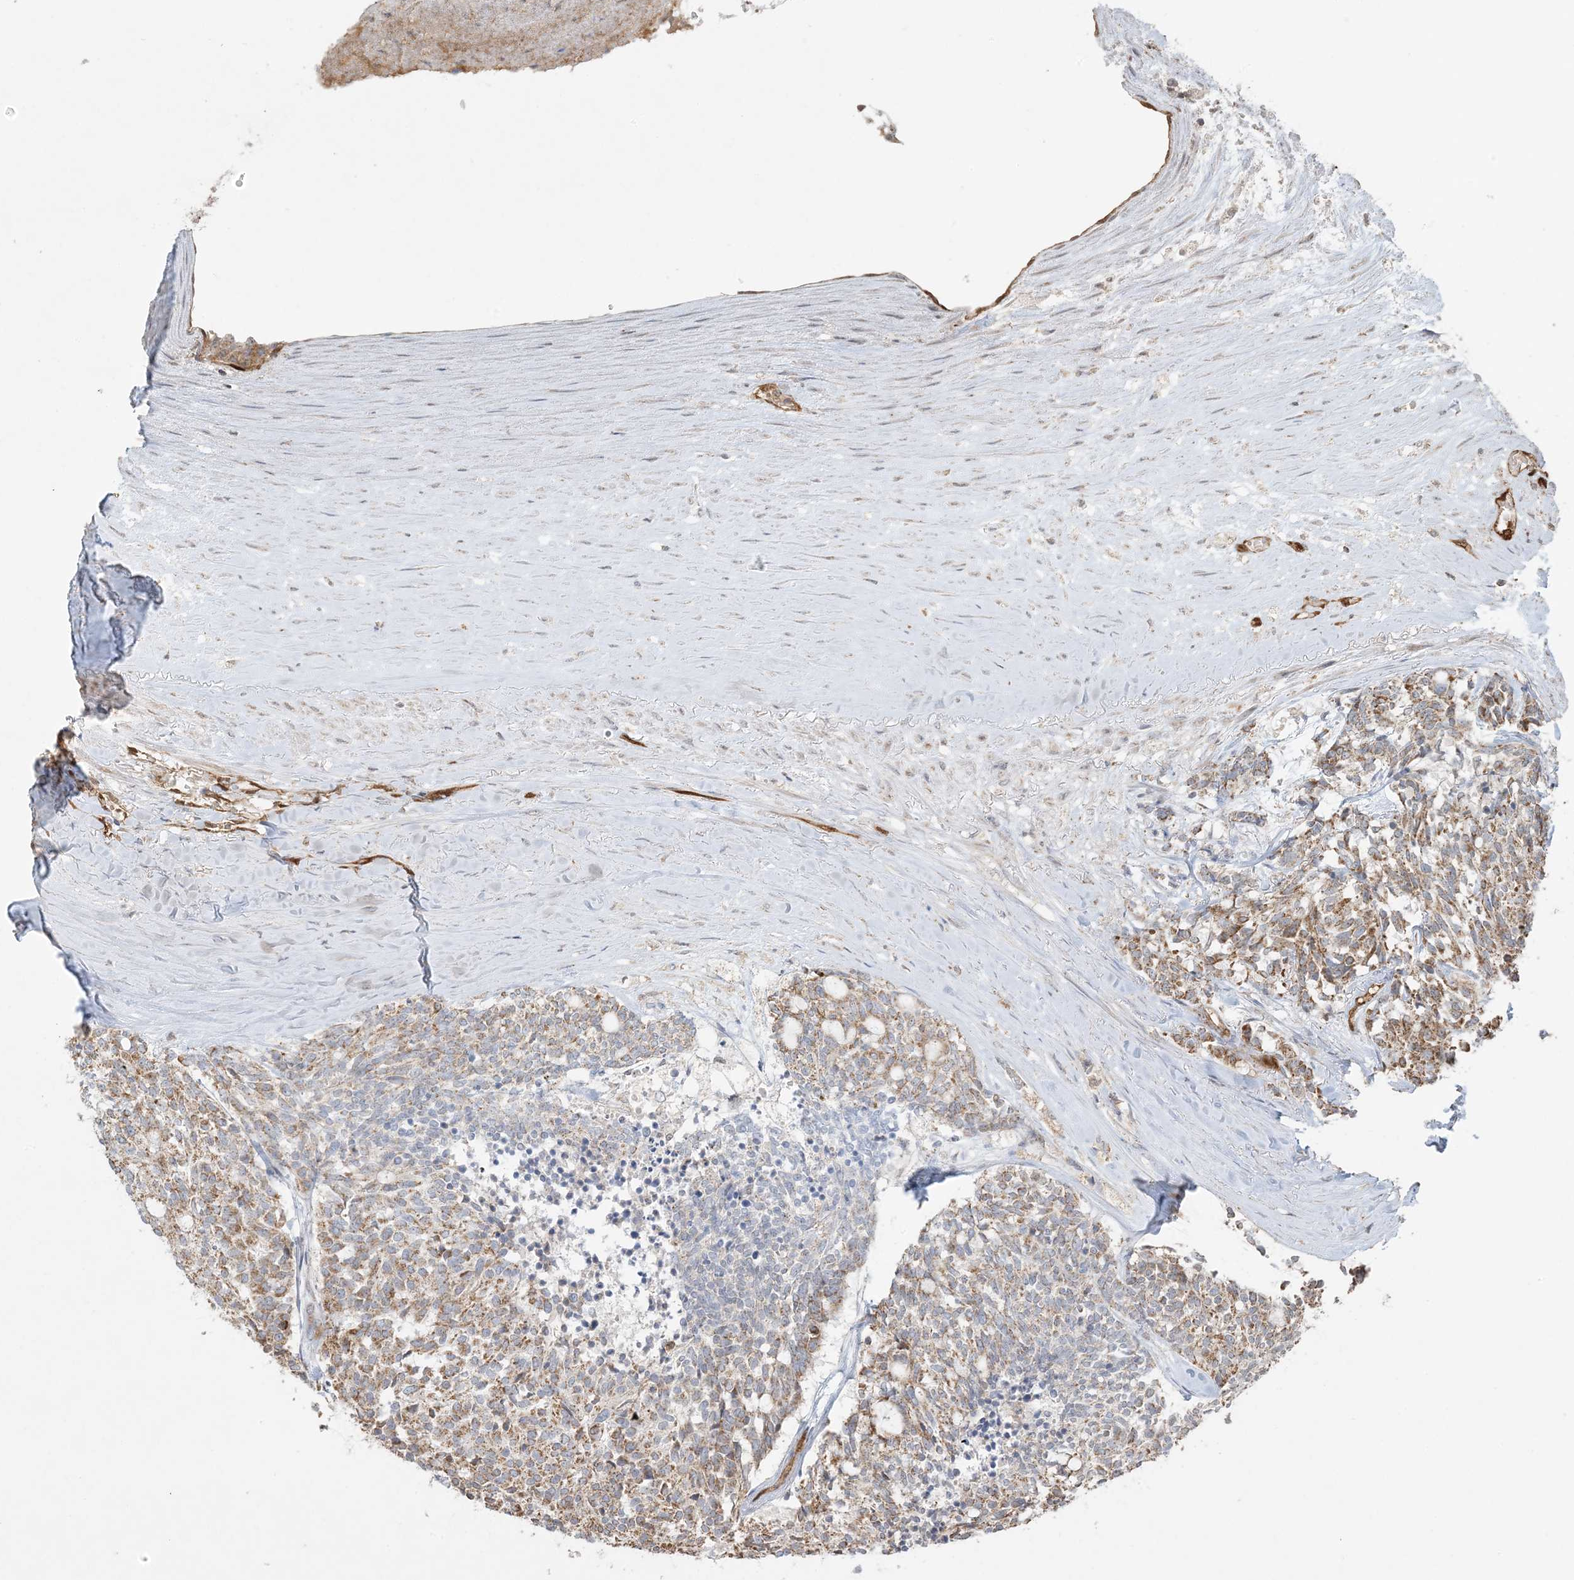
{"staining": {"intensity": "moderate", "quantity": ">75%", "location": "cytoplasmic/membranous"}, "tissue": "carcinoid", "cell_type": "Tumor cells", "image_type": "cancer", "snomed": [{"axis": "morphology", "description": "Carcinoid, malignant, NOS"}, {"axis": "topography", "description": "Pancreas"}], "caption": "Immunohistochemistry micrograph of human carcinoid (malignant) stained for a protein (brown), which shows medium levels of moderate cytoplasmic/membranous expression in approximately >75% of tumor cells.", "gene": "PPM1F", "patient": {"sex": "female", "age": 54}}